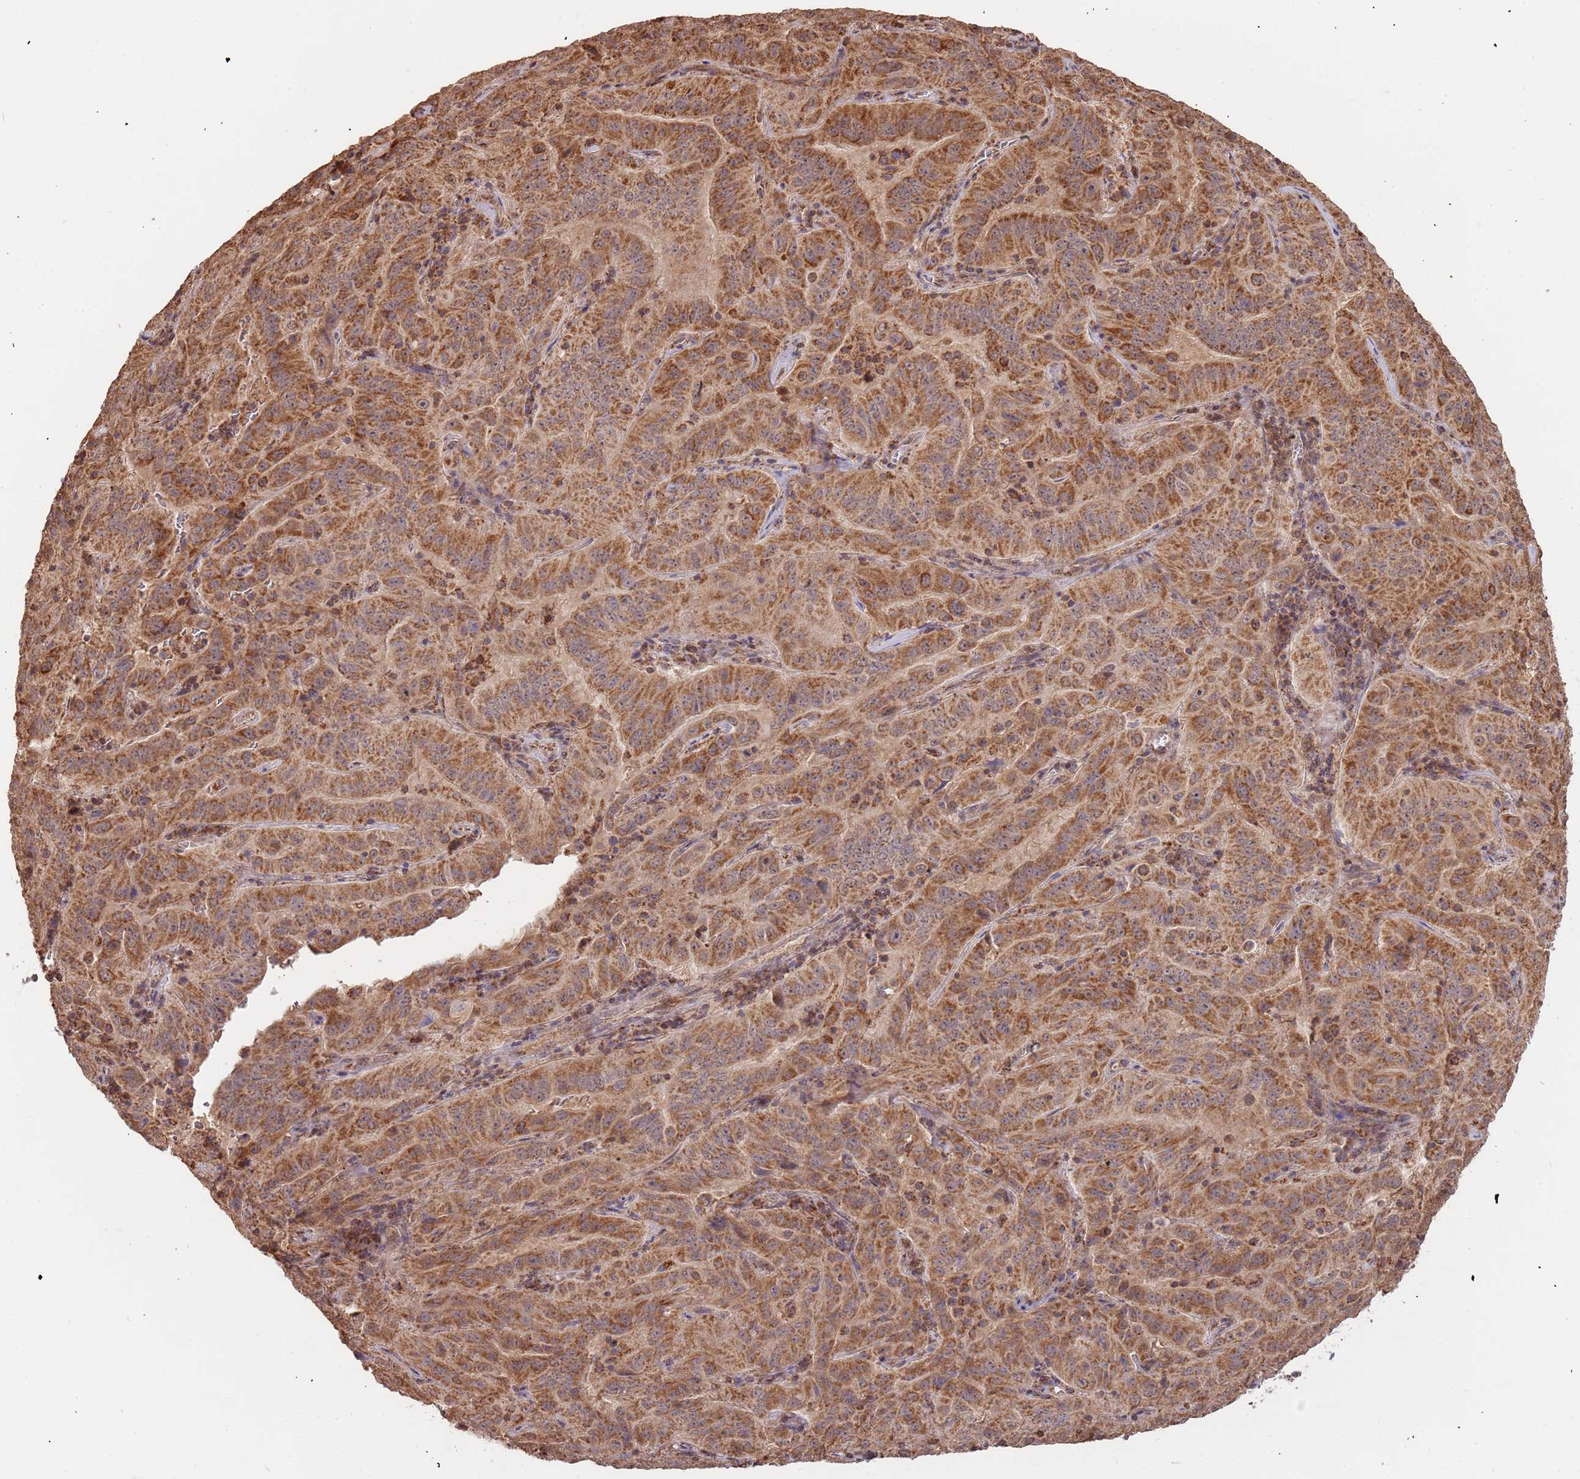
{"staining": {"intensity": "strong", "quantity": ">75%", "location": "cytoplasmic/membranous"}, "tissue": "pancreatic cancer", "cell_type": "Tumor cells", "image_type": "cancer", "snomed": [{"axis": "morphology", "description": "Adenocarcinoma, NOS"}, {"axis": "topography", "description": "Pancreas"}], "caption": "Immunohistochemistry (DAB) staining of human pancreatic adenocarcinoma reveals strong cytoplasmic/membranous protein positivity in about >75% of tumor cells.", "gene": "IL17RD", "patient": {"sex": "male", "age": 63}}